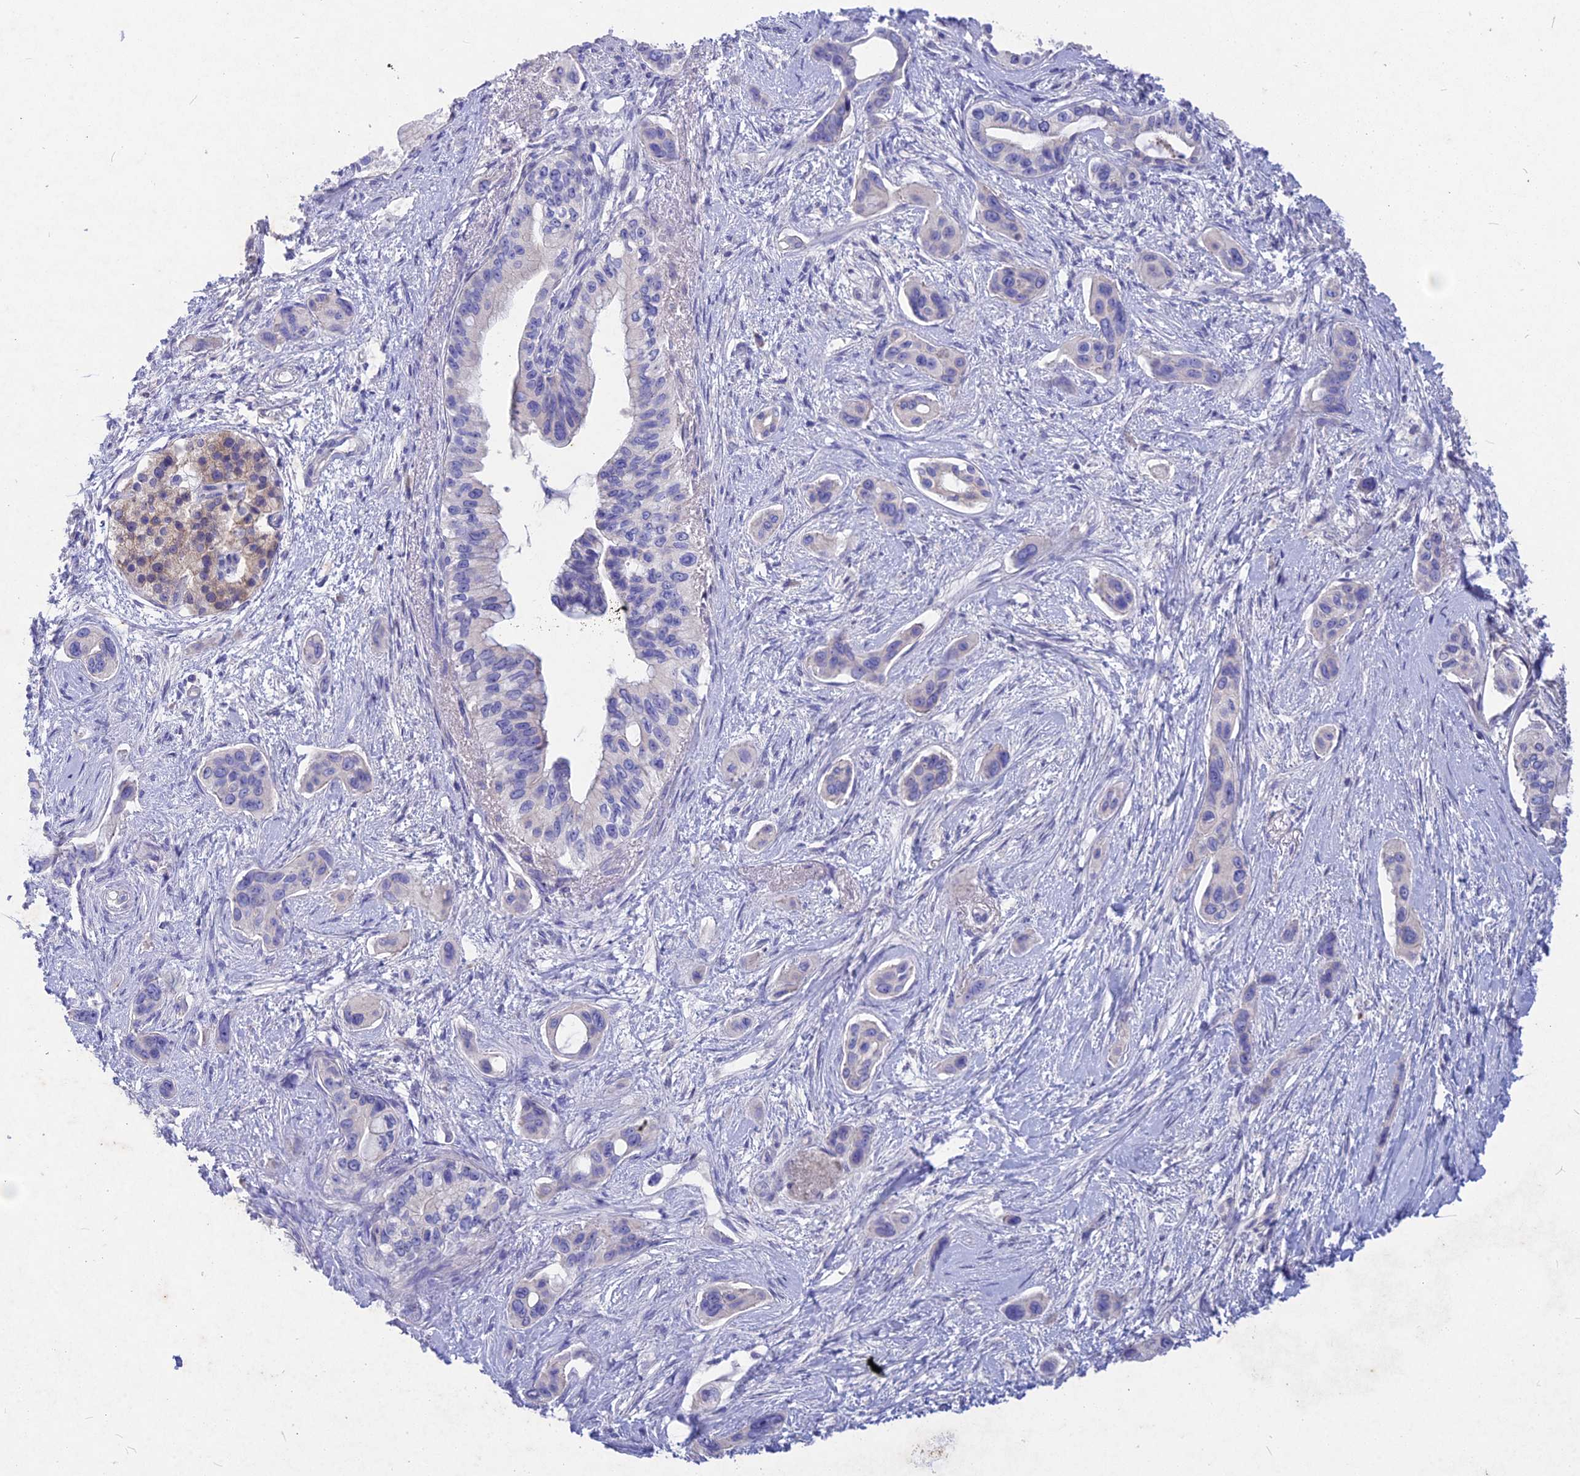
{"staining": {"intensity": "negative", "quantity": "none", "location": "none"}, "tissue": "pancreatic cancer", "cell_type": "Tumor cells", "image_type": "cancer", "snomed": [{"axis": "morphology", "description": "Adenocarcinoma, NOS"}, {"axis": "topography", "description": "Pancreas"}], "caption": "High magnification brightfield microscopy of adenocarcinoma (pancreatic) stained with DAB (brown) and counterstained with hematoxylin (blue): tumor cells show no significant staining.", "gene": "DEFB119", "patient": {"sex": "male", "age": 72}}